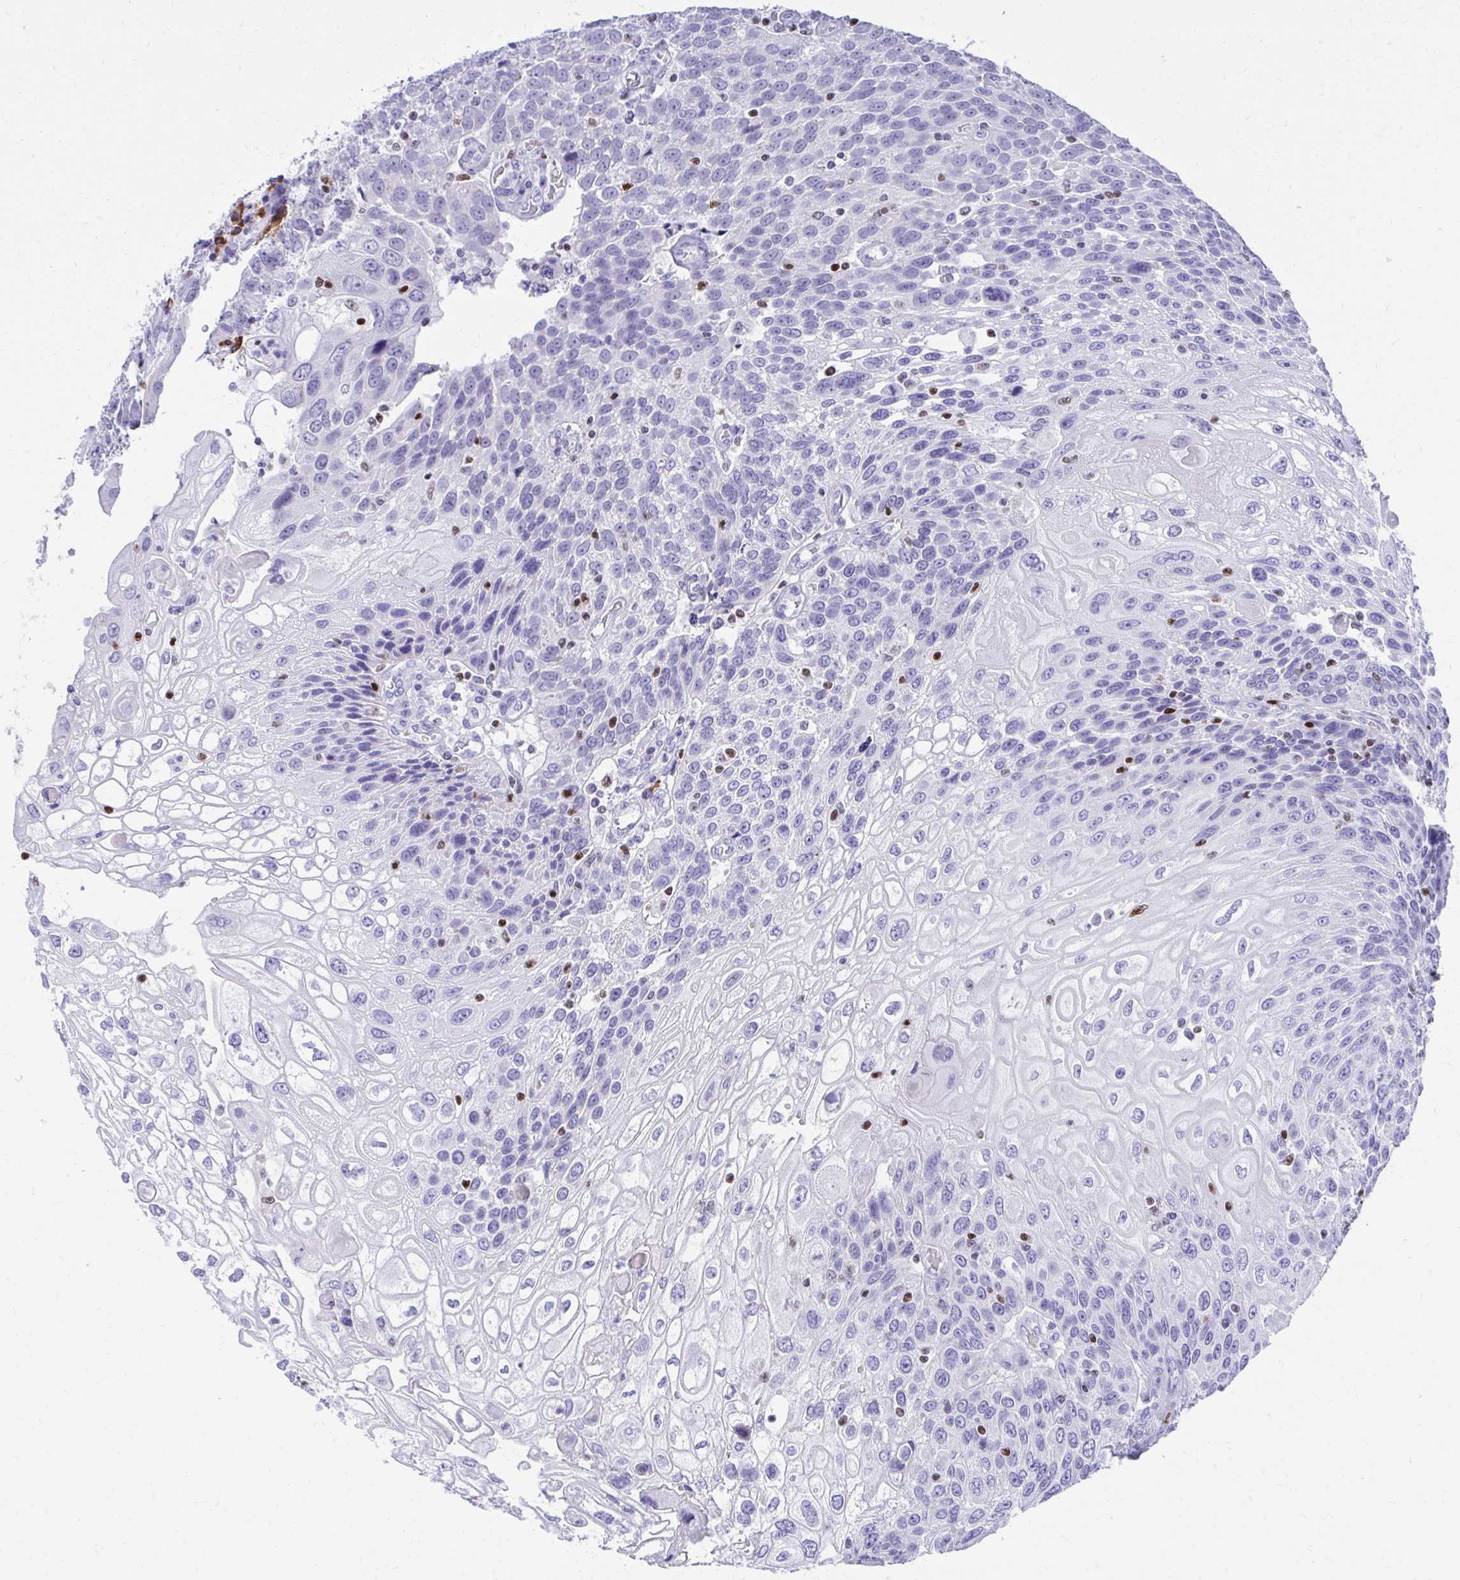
{"staining": {"intensity": "negative", "quantity": "none", "location": "none"}, "tissue": "urothelial cancer", "cell_type": "Tumor cells", "image_type": "cancer", "snomed": [{"axis": "morphology", "description": "Urothelial carcinoma, High grade"}, {"axis": "topography", "description": "Urinary bladder"}], "caption": "There is no significant expression in tumor cells of urothelial cancer.", "gene": "RUNX3", "patient": {"sex": "female", "age": 70}}